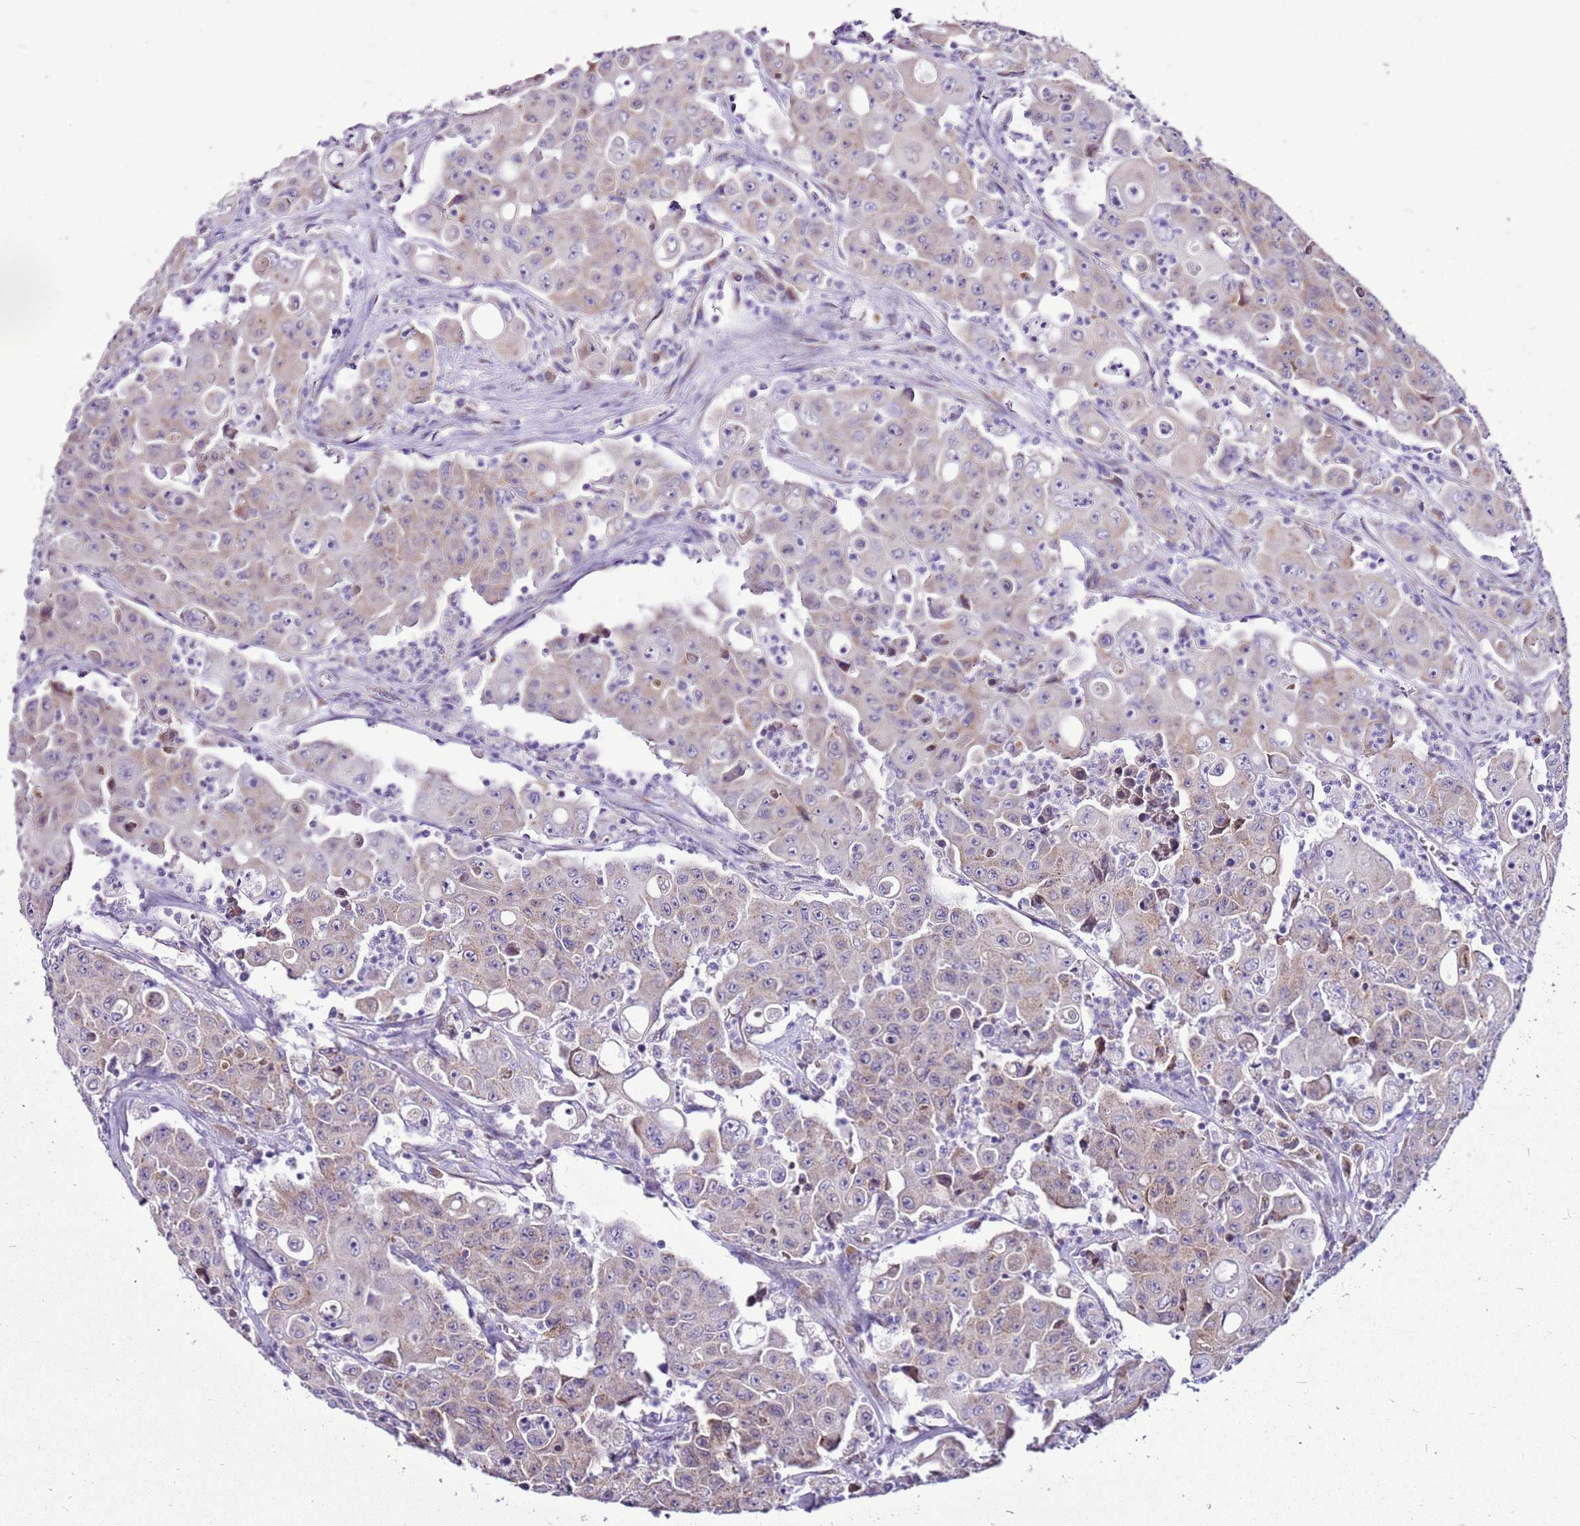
{"staining": {"intensity": "weak", "quantity": "25%-75%", "location": "cytoplasmic/membranous"}, "tissue": "colorectal cancer", "cell_type": "Tumor cells", "image_type": "cancer", "snomed": [{"axis": "morphology", "description": "Adenocarcinoma, NOS"}, {"axis": "topography", "description": "Colon"}], "caption": "IHC staining of colorectal cancer (adenocarcinoma), which shows low levels of weak cytoplasmic/membranous positivity in about 25%-75% of tumor cells indicating weak cytoplasmic/membranous protein expression. The staining was performed using DAB (3,3'-diaminobenzidine) (brown) for protein detection and nuclei were counterstained in hematoxylin (blue).", "gene": "MRPL36", "patient": {"sex": "male", "age": 51}}